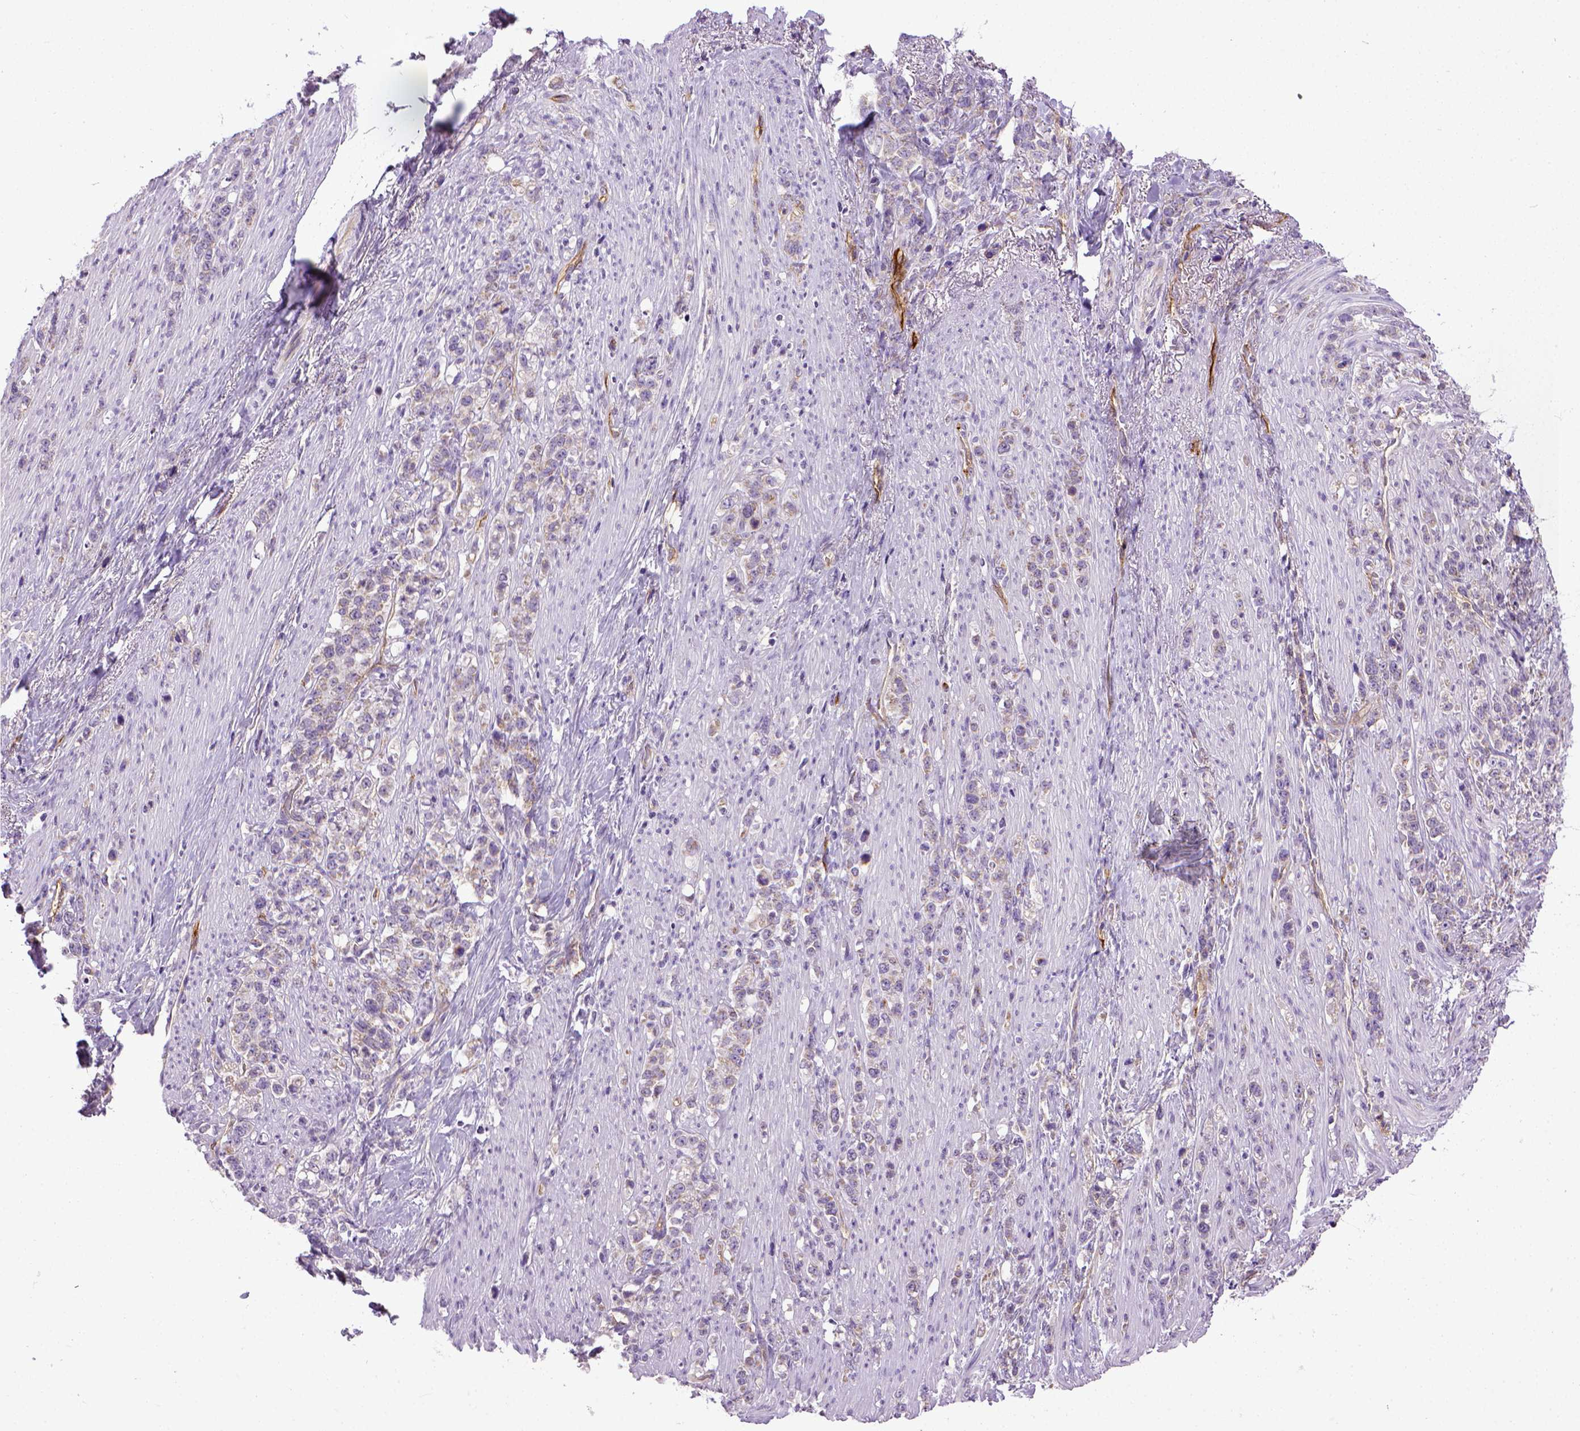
{"staining": {"intensity": "negative", "quantity": "none", "location": "none"}, "tissue": "stomach cancer", "cell_type": "Tumor cells", "image_type": "cancer", "snomed": [{"axis": "morphology", "description": "Adenocarcinoma, NOS"}, {"axis": "topography", "description": "Stomach, lower"}], "caption": "DAB immunohistochemical staining of human stomach cancer (adenocarcinoma) displays no significant positivity in tumor cells. Brightfield microscopy of immunohistochemistry (IHC) stained with DAB (brown) and hematoxylin (blue), captured at high magnification.", "gene": "ENG", "patient": {"sex": "male", "age": 88}}